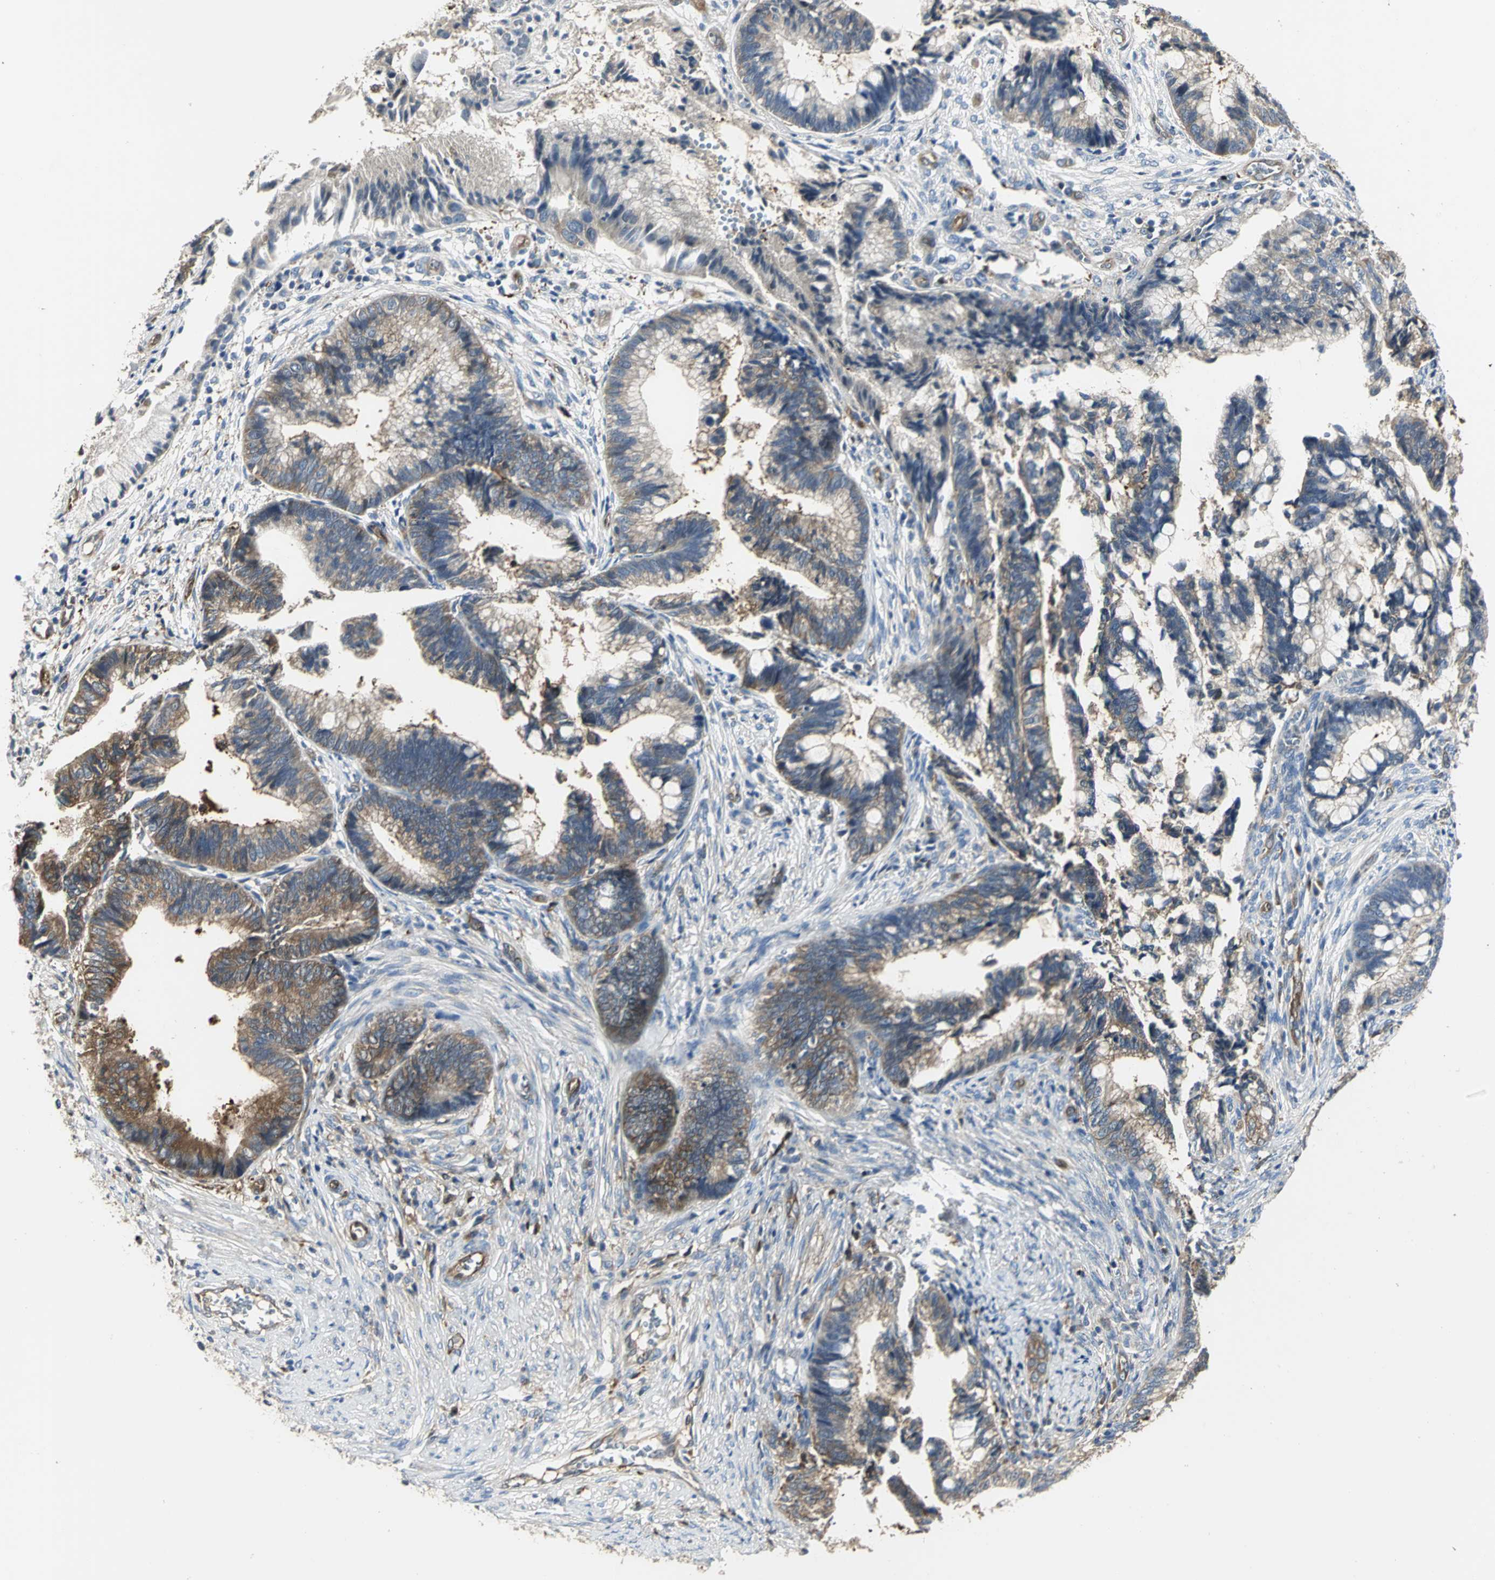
{"staining": {"intensity": "strong", "quantity": ">75%", "location": "cytoplasmic/membranous"}, "tissue": "cervical cancer", "cell_type": "Tumor cells", "image_type": "cancer", "snomed": [{"axis": "morphology", "description": "Adenocarcinoma, NOS"}, {"axis": "topography", "description": "Cervix"}], "caption": "Cervical cancer (adenocarcinoma) stained with IHC shows strong cytoplasmic/membranous expression in approximately >75% of tumor cells.", "gene": "CHRNB1", "patient": {"sex": "female", "age": 36}}